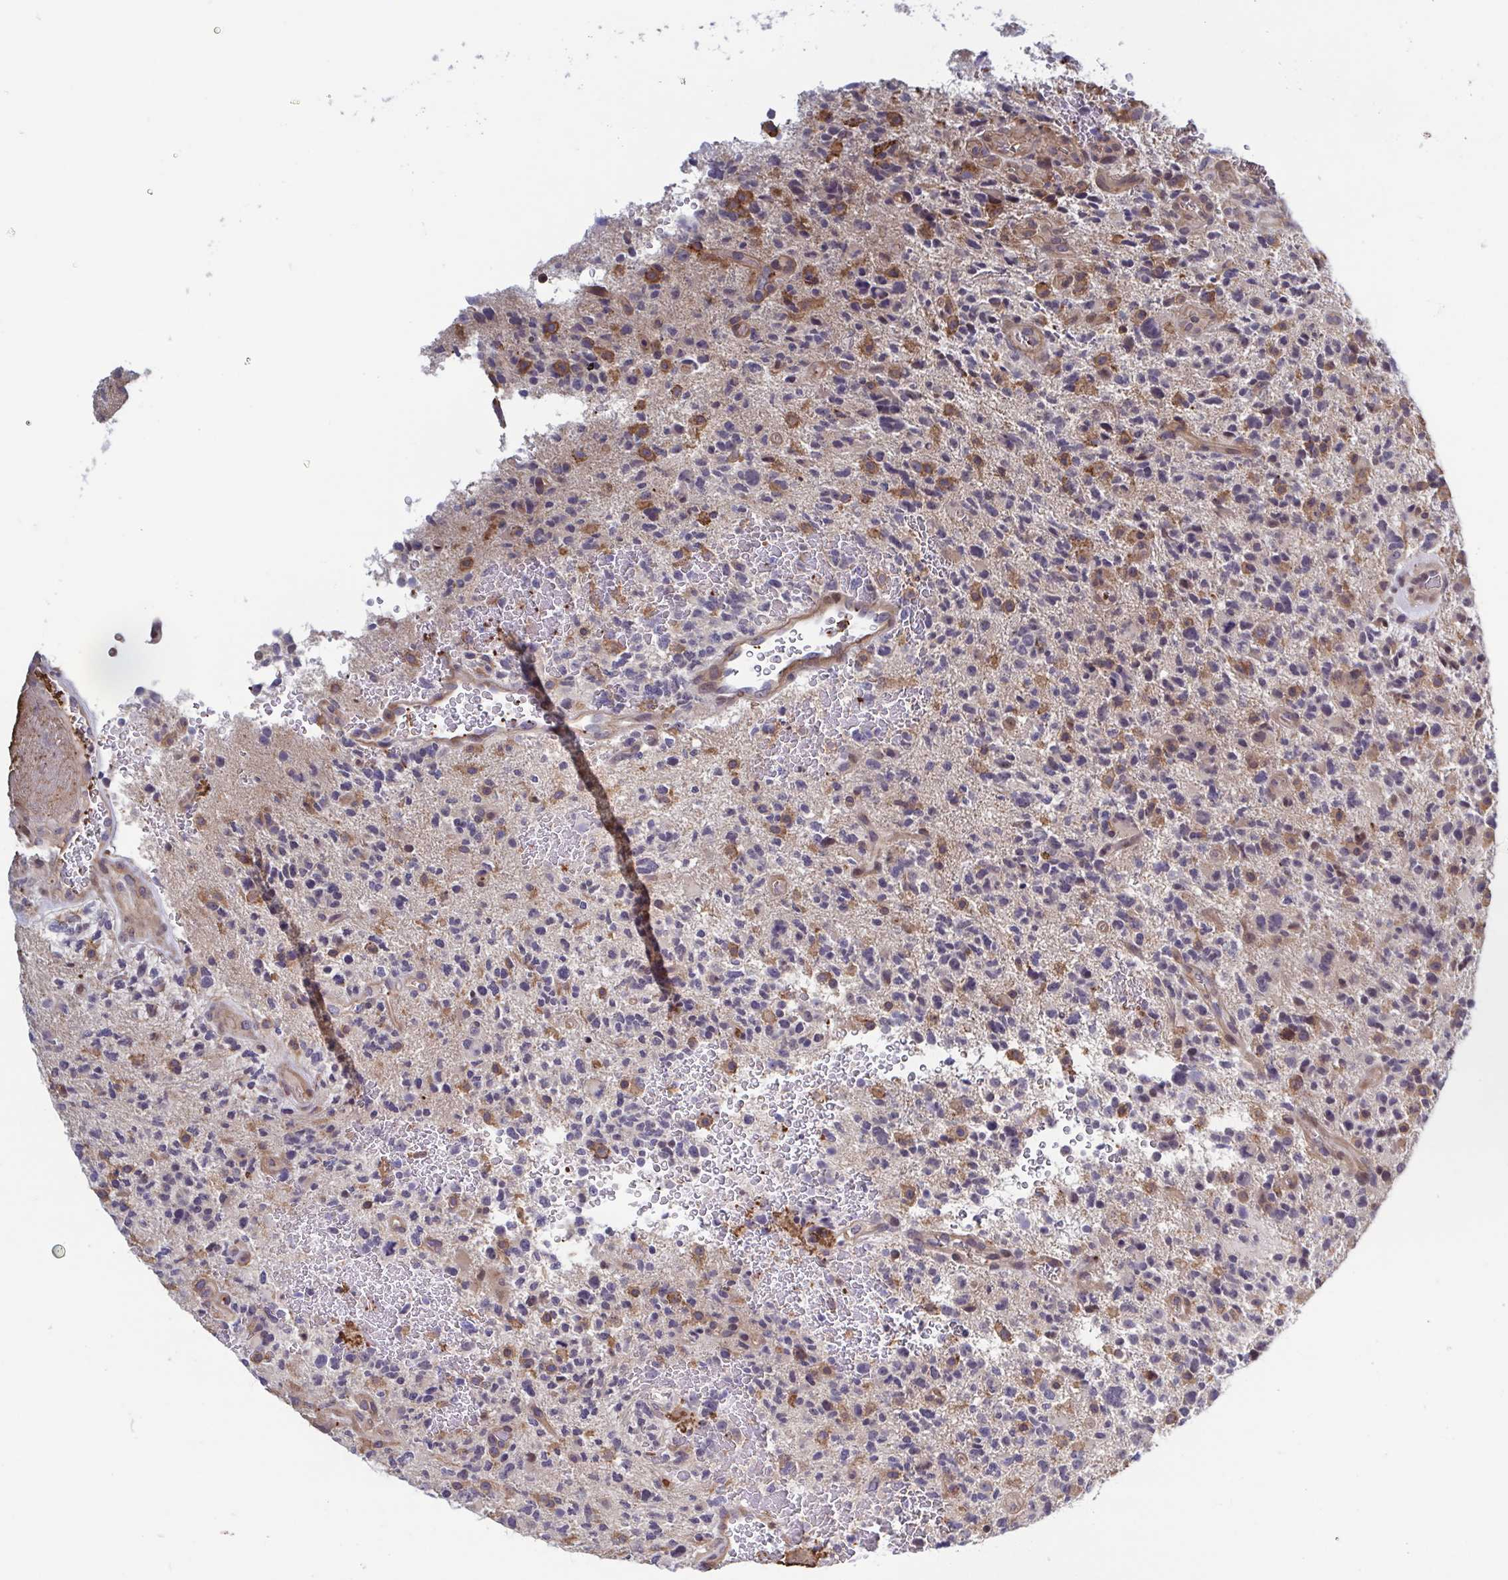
{"staining": {"intensity": "negative", "quantity": "none", "location": "none"}, "tissue": "glioma", "cell_type": "Tumor cells", "image_type": "cancer", "snomed": [{"axis": "morphology", "description": "Glioma, malignant, High grade"}, {"axis": "topography", "description": "Brain"}], "caption": "A photomicrograph of malignant glioma (high-grade) stained for a protein reveals no brown staining in tumor cells.", "gene": "LRRC38", "patient": {"sex": "female", "age": 71}}